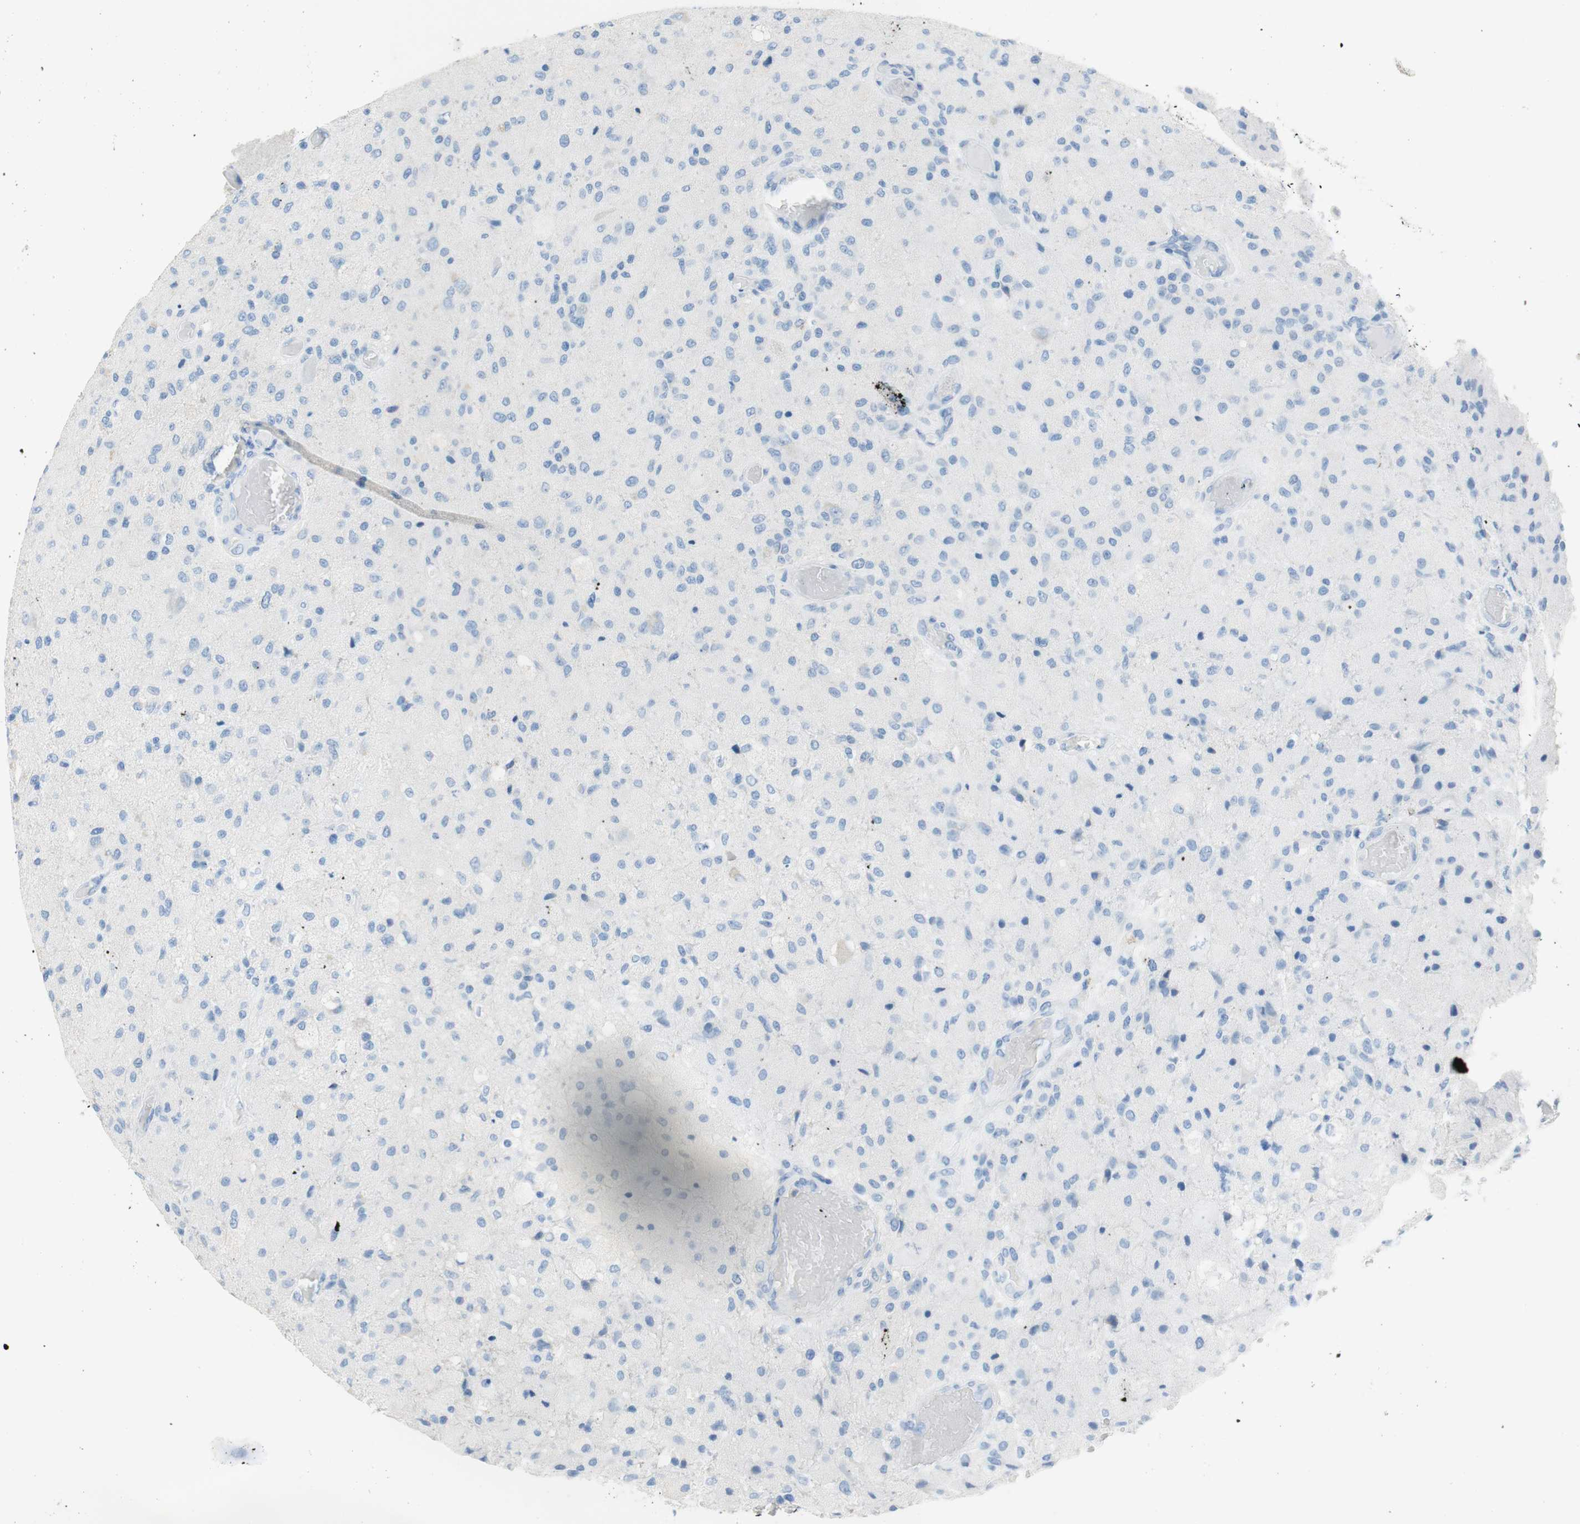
{"staining": {"intensity": "negative", "quantity": "none", "location": "none"}, "tissue": "glioma", "cell_type": "Tumor cells", "image_type": "cancer", "snomed": [{"axis": "morphology", "description": "Normal tissue, NOS"}, {"axis": "morphology", "description": "Glioma, malignant, High grade"}, {"axis": "topography", "description": "Cerebral cortex"}], "caption": "Immunohistochemistry (IHC) image of human high-grade glioma (malignant) stained for a protein (brown), which displays no expression in tumor cells.", "gene": "CEACAM1", "patient": {"sex": "male", "age": 77}}